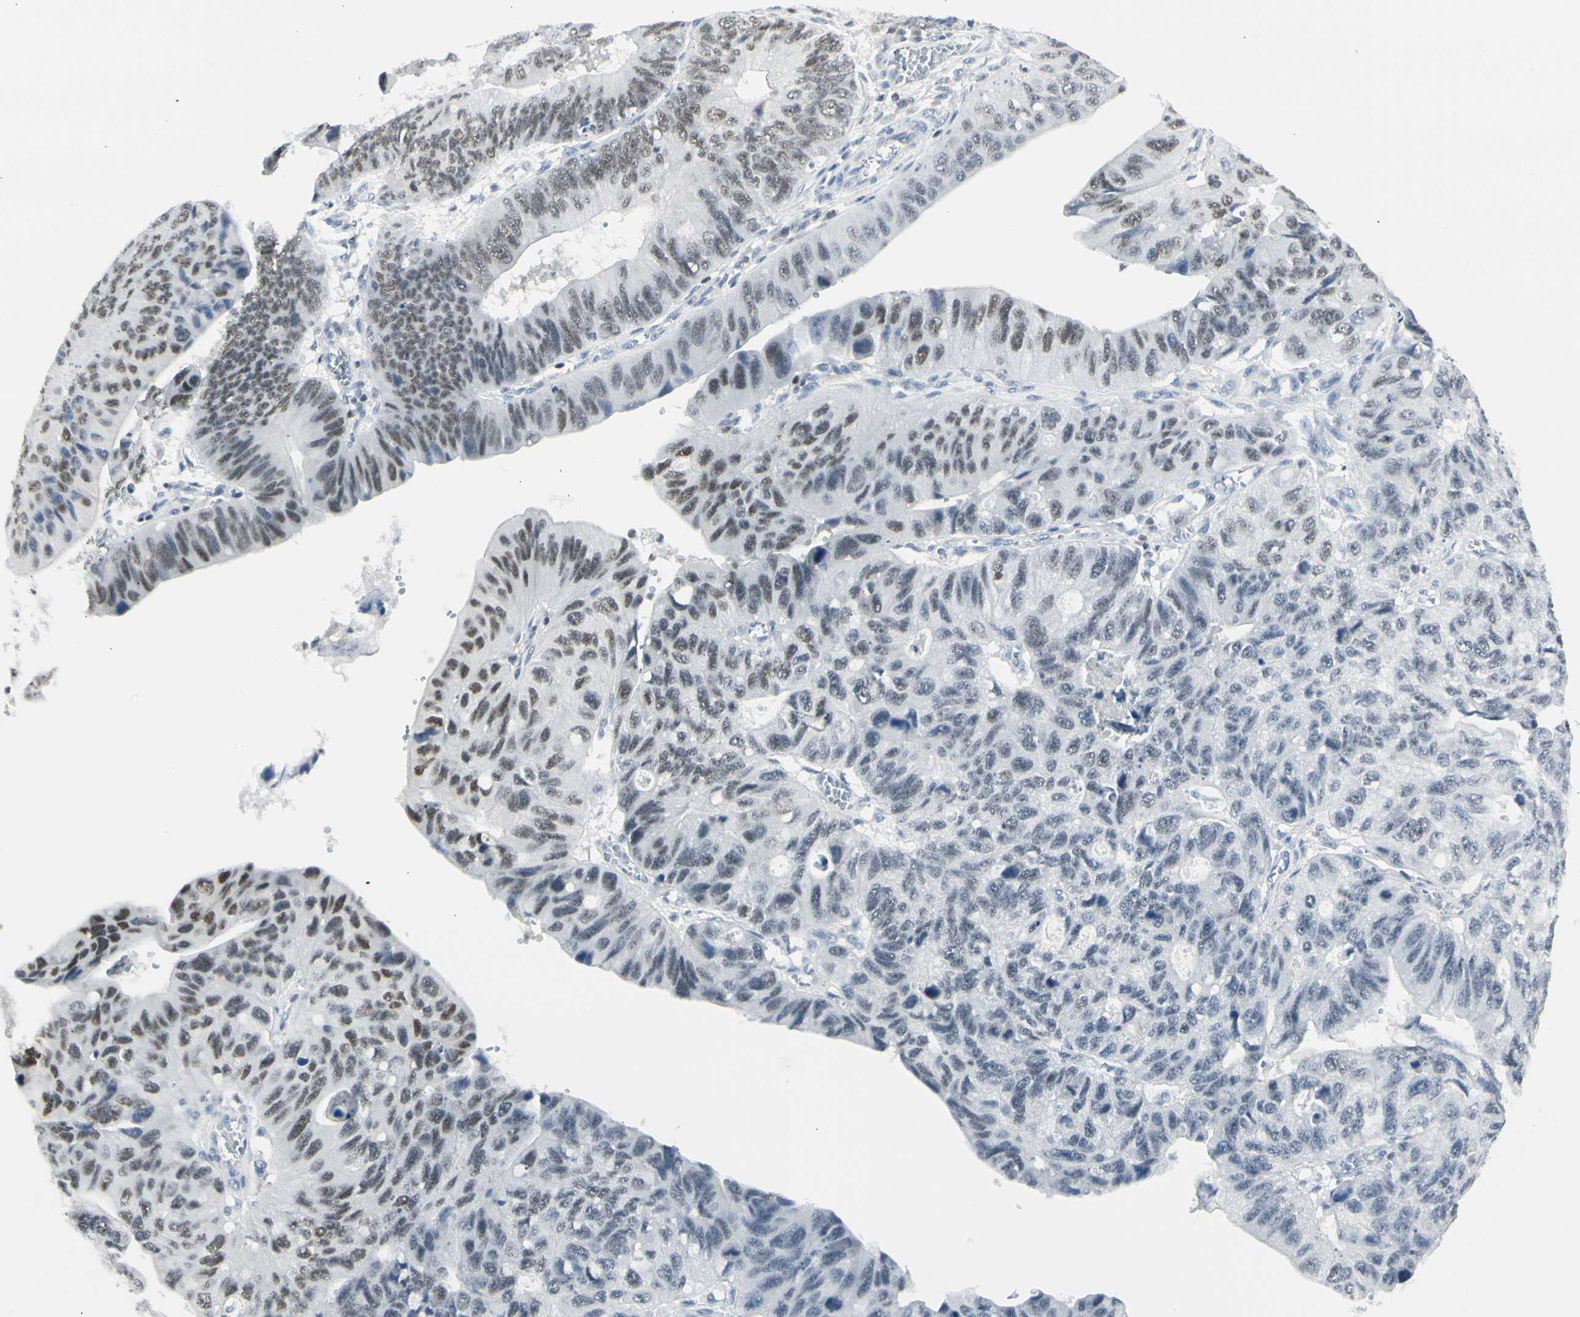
{"staining": {"intensity": "moderate", "quantity": "25%-75%", "location": "nuclear"}, "tissue": "stomach cancer", "cell_type": "Tumor cells", "image_type": "cancer", "snomed": [{"axis": "morphology", "description": "Adenocarcinoma, NOS"}, {"axis": "topography", "description": "Stomach"}], "caption": "IHC of human stomach adenocarcinoma reveals medium levels of moderate nuclear staining in approximately 25%-75% of tumor cells. (IHC, brightfield microscopy, high magnification).", "gene": "ZBTB7B", "patient": {"sex": "male", "age": 59}}